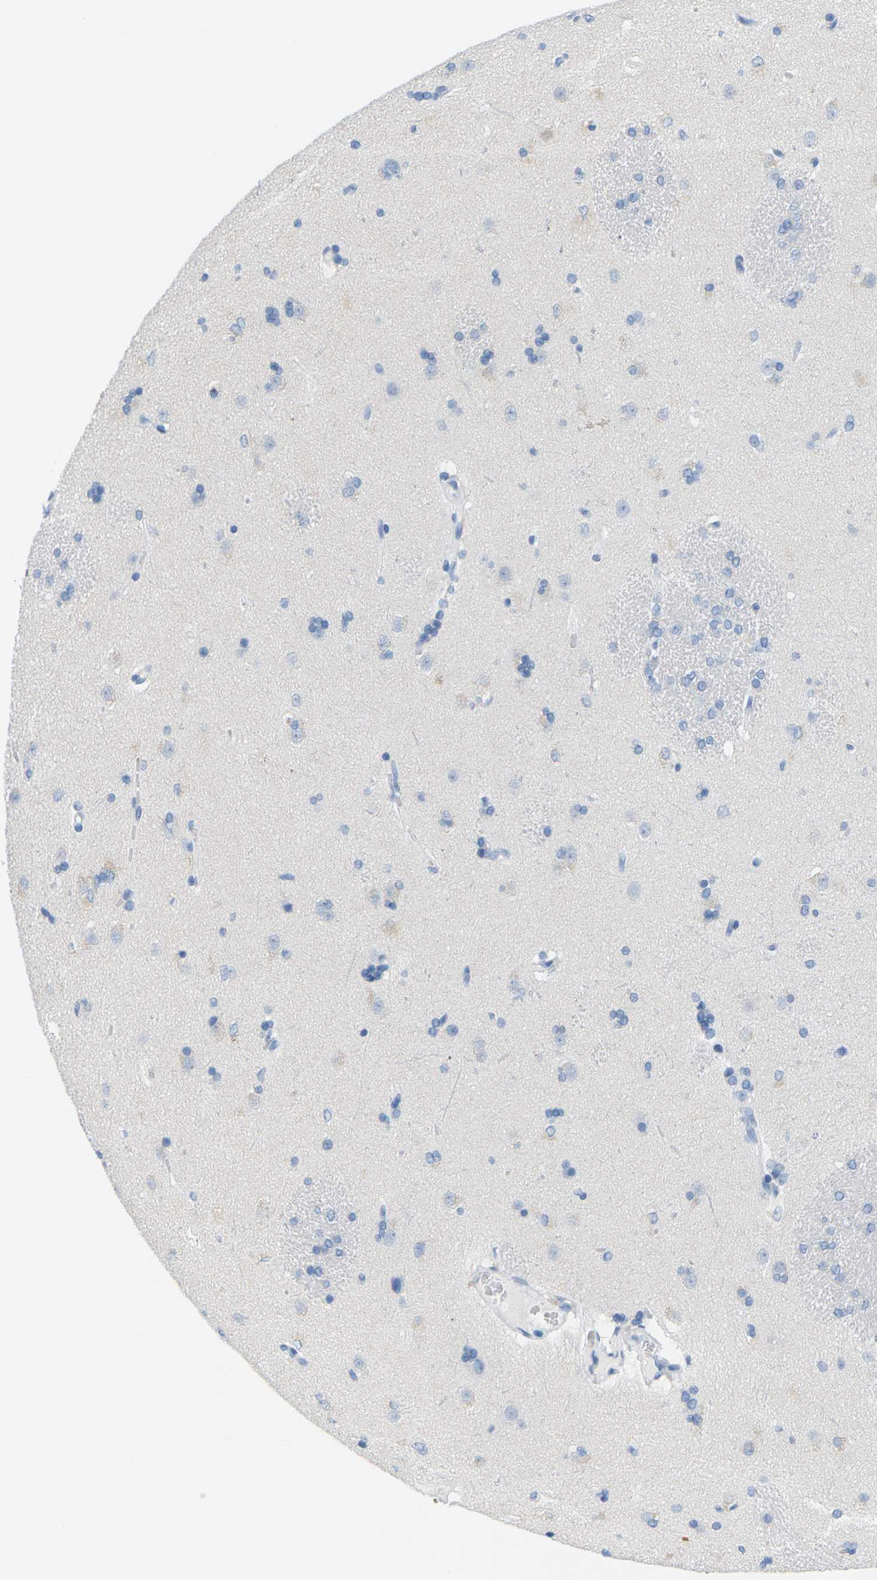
{"staining": {"intensity": "weak", "quantity": "<25%", "location": "cytoplasmic/membranous"}, "tissue": "caudate", "cell_type": "Glial cells", "image_type": "normal", "snomed": [{"axis": "morphology", "description": "Normal tissue, NOS"}, {"axis": "topography", "description": "Lateral ventricle wall"}], "caption": "This is an IHC image of benign caudate. There is no positivity in glial cells.", "gene": "SLC12A1", "patient": {"sex": "female", "age": 19}}